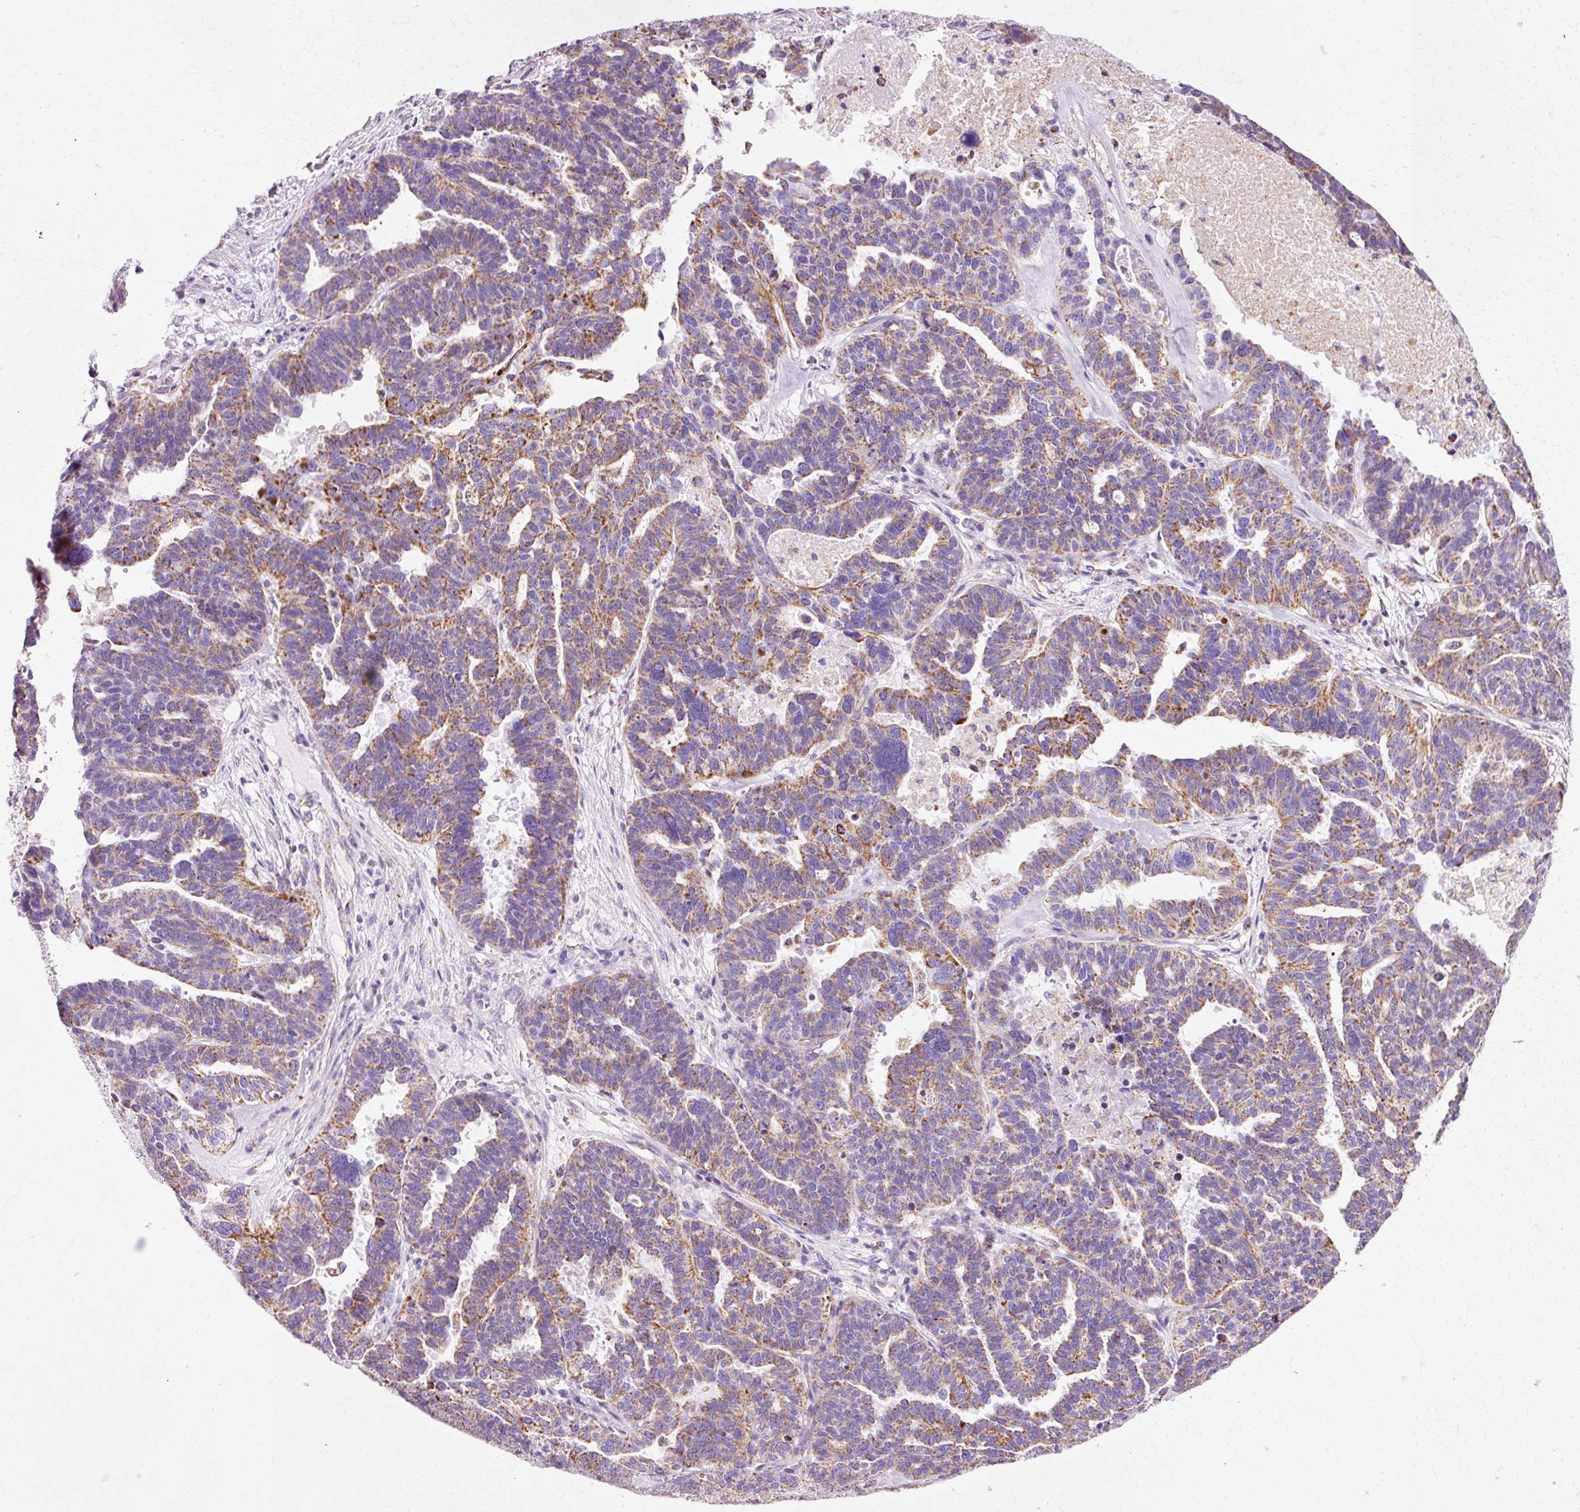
{"staining": {"intensity": "moderate", "quantity": "25%-75%", "location": "cytoplasmic/membranous"}, "tissue": "ovarian cancer", "cell_type": "Tumor cells", "image_type": "cancer", "snomed": [{"axis": "morphology", "description": "Cystadenocarcinoma, serous, NOS"}, {"axis": "topography", "description": "Ovary"}], "caption": "Serous cystadenocarcinoma (ovarian) stained for a protein demonstrates moderate cytoplasmic/membranous positivity in tumor cells. The staining was performed using DAB (3,3'-diaminobenzidine) to visualize the protein expression in brown, while the nuclei were stained in blue with hematoxylin (Magnification: 20x).", "gene": "ATP5PO", "patient": {"sex": "female", "age": 59}}